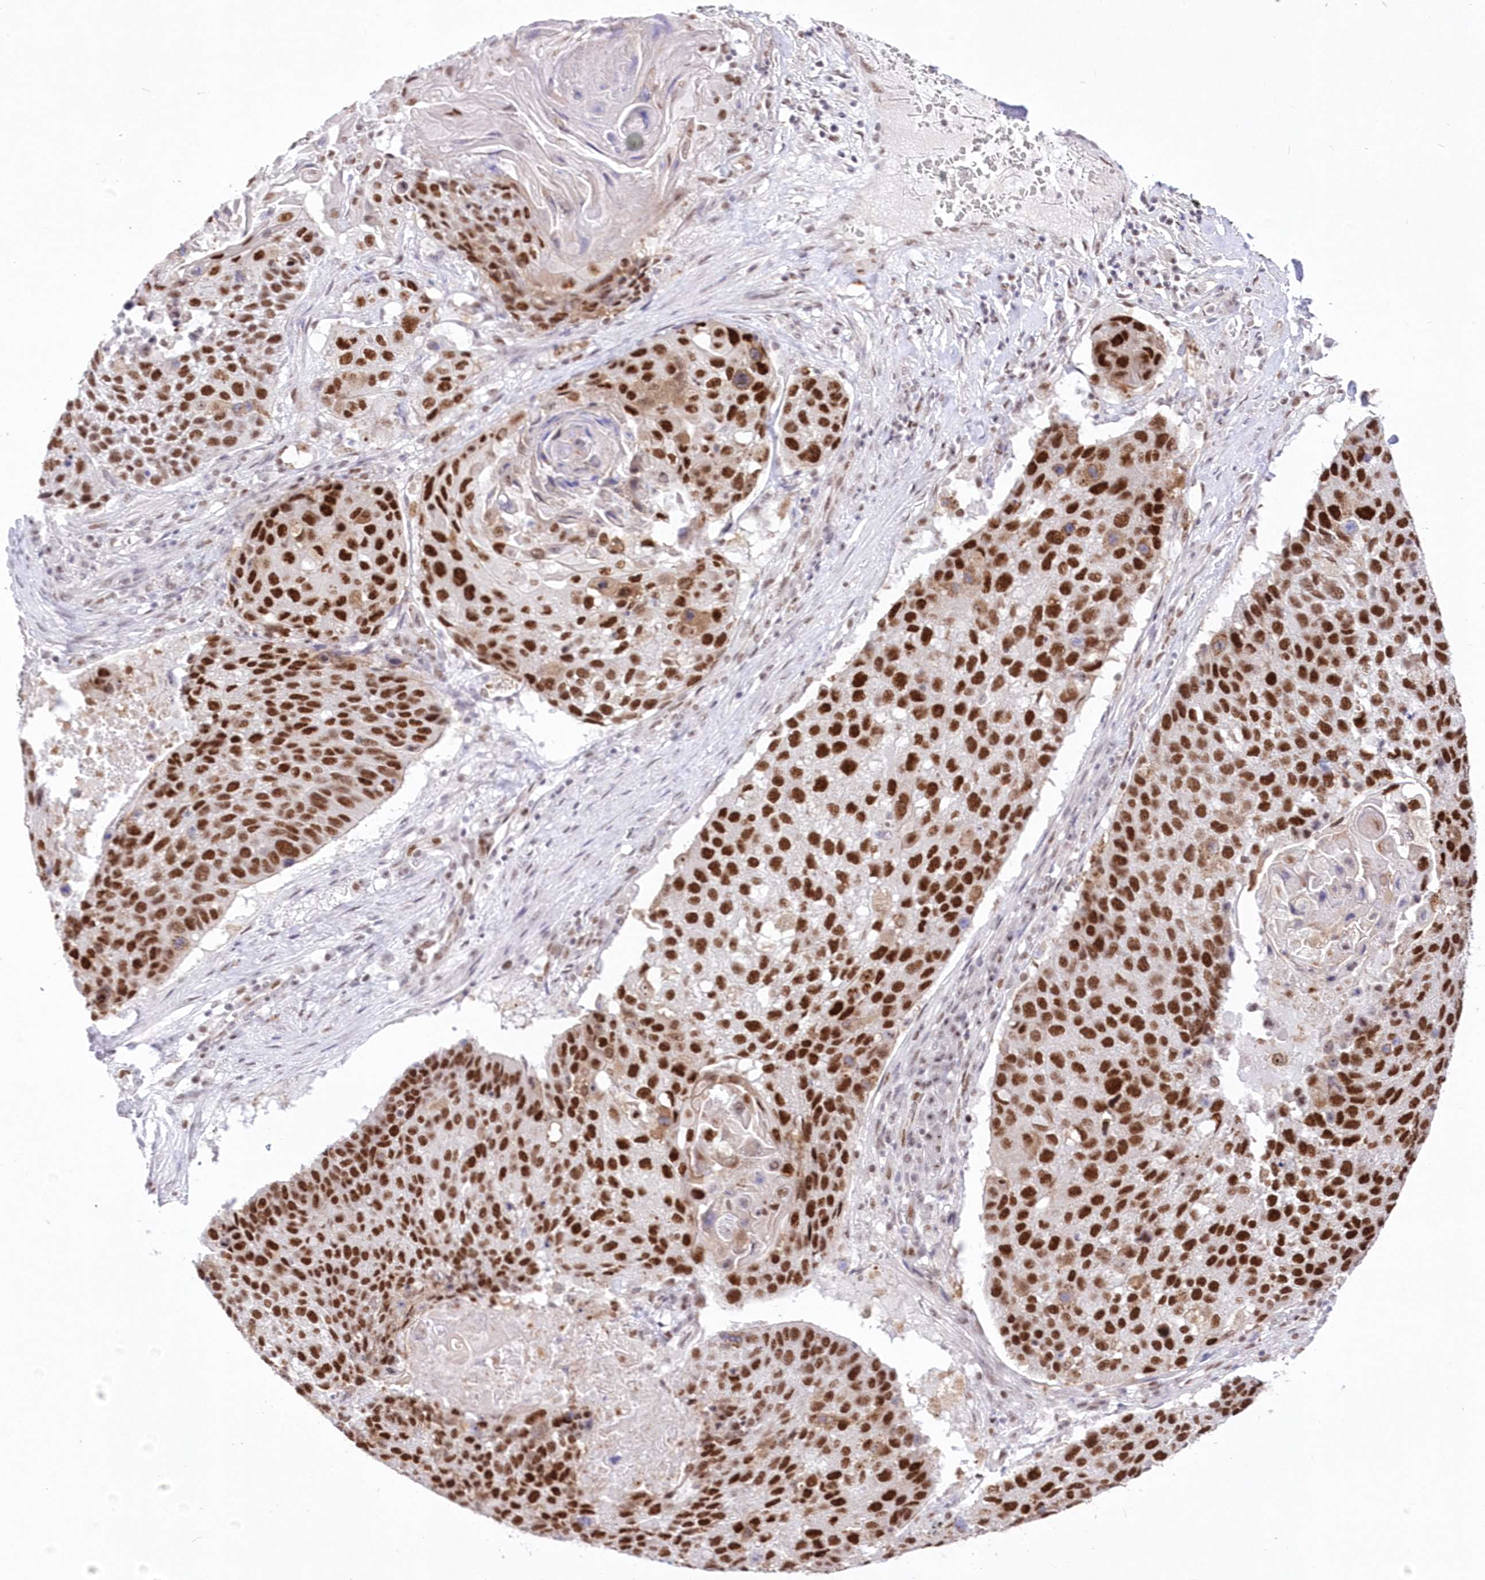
{"staining": {"intensity": "strong", "quantity": ">75%", "location": "nuclear"}, "tissue": "lung cancer", "cell_type": "Tumor cells", "image_type": "cancer", "snomed": [{"axis": "morphology", "description": "Squamous cell carcinoma, NOS"}, {"axis": "topography", "description": "Lung"}], "caption": "Human lung squamous cell carcinoma stained for a protein (brown) demonstrates strong nuclear positive staining in about >75% of tumor cells.", "gene": "NSUN2", "patient": {"sex": "male", "age": 61}}